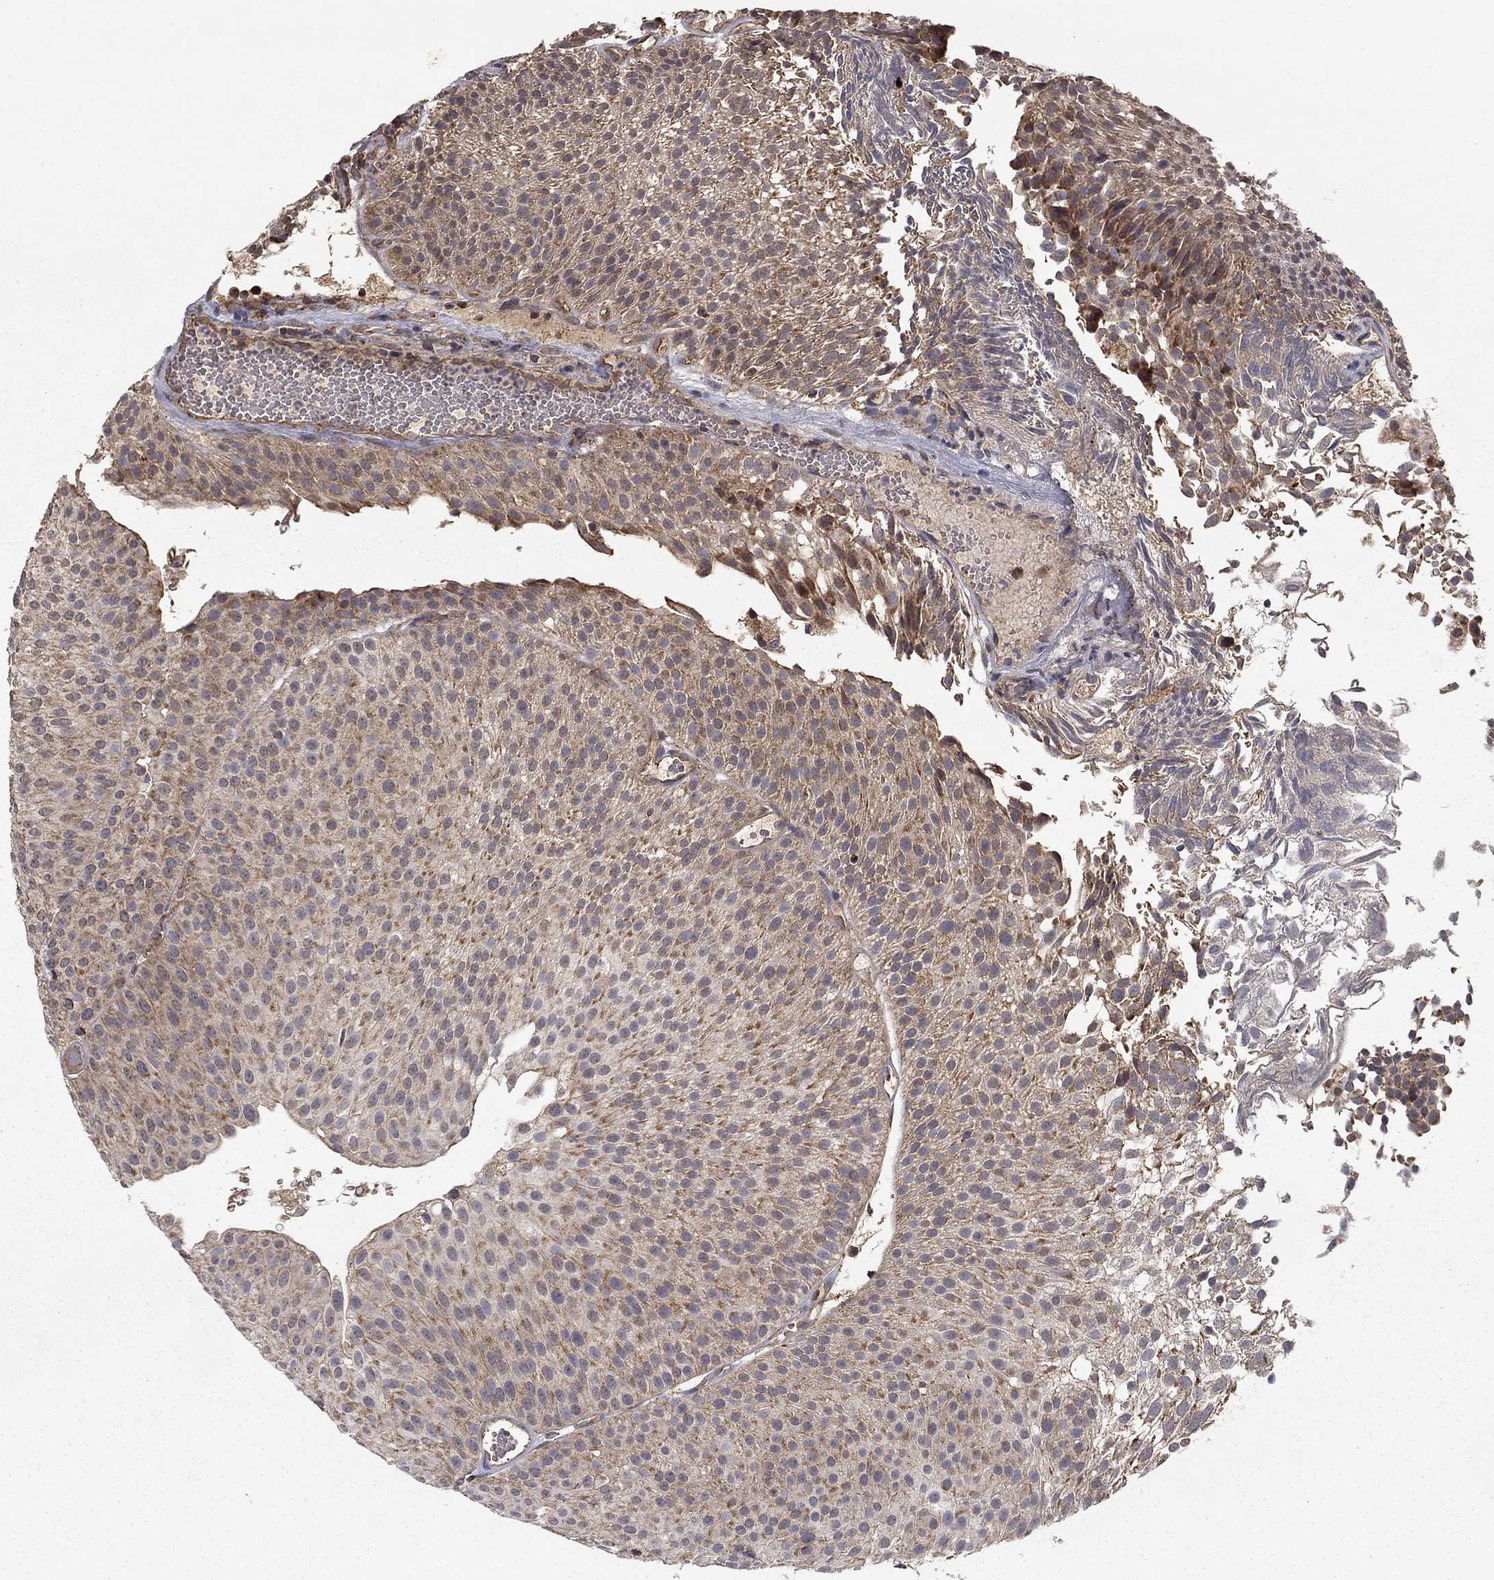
{"staining": {"intensity": "moderate", "quantity": "25%-75%", "location": "cytoplasmic/membranous"}, "tissue": "urothelial cancer", "cell_type": "Tumor cells", "image_type": "cancer", "snomed": [{"axis": "morphology", "description": "Urothelial carcinoma, Low grade"}, {"axis": "topography", "description": "Urinary bladder"}], "caption": "Immunohistochemical staining of urothelial cancer reveals medium levels of moderate cytoplasmic/membranous staining in about 25%-75% of tumor cells.", "gene": "SLC2A13", "patient": {"sex": "male", "age": 65}}